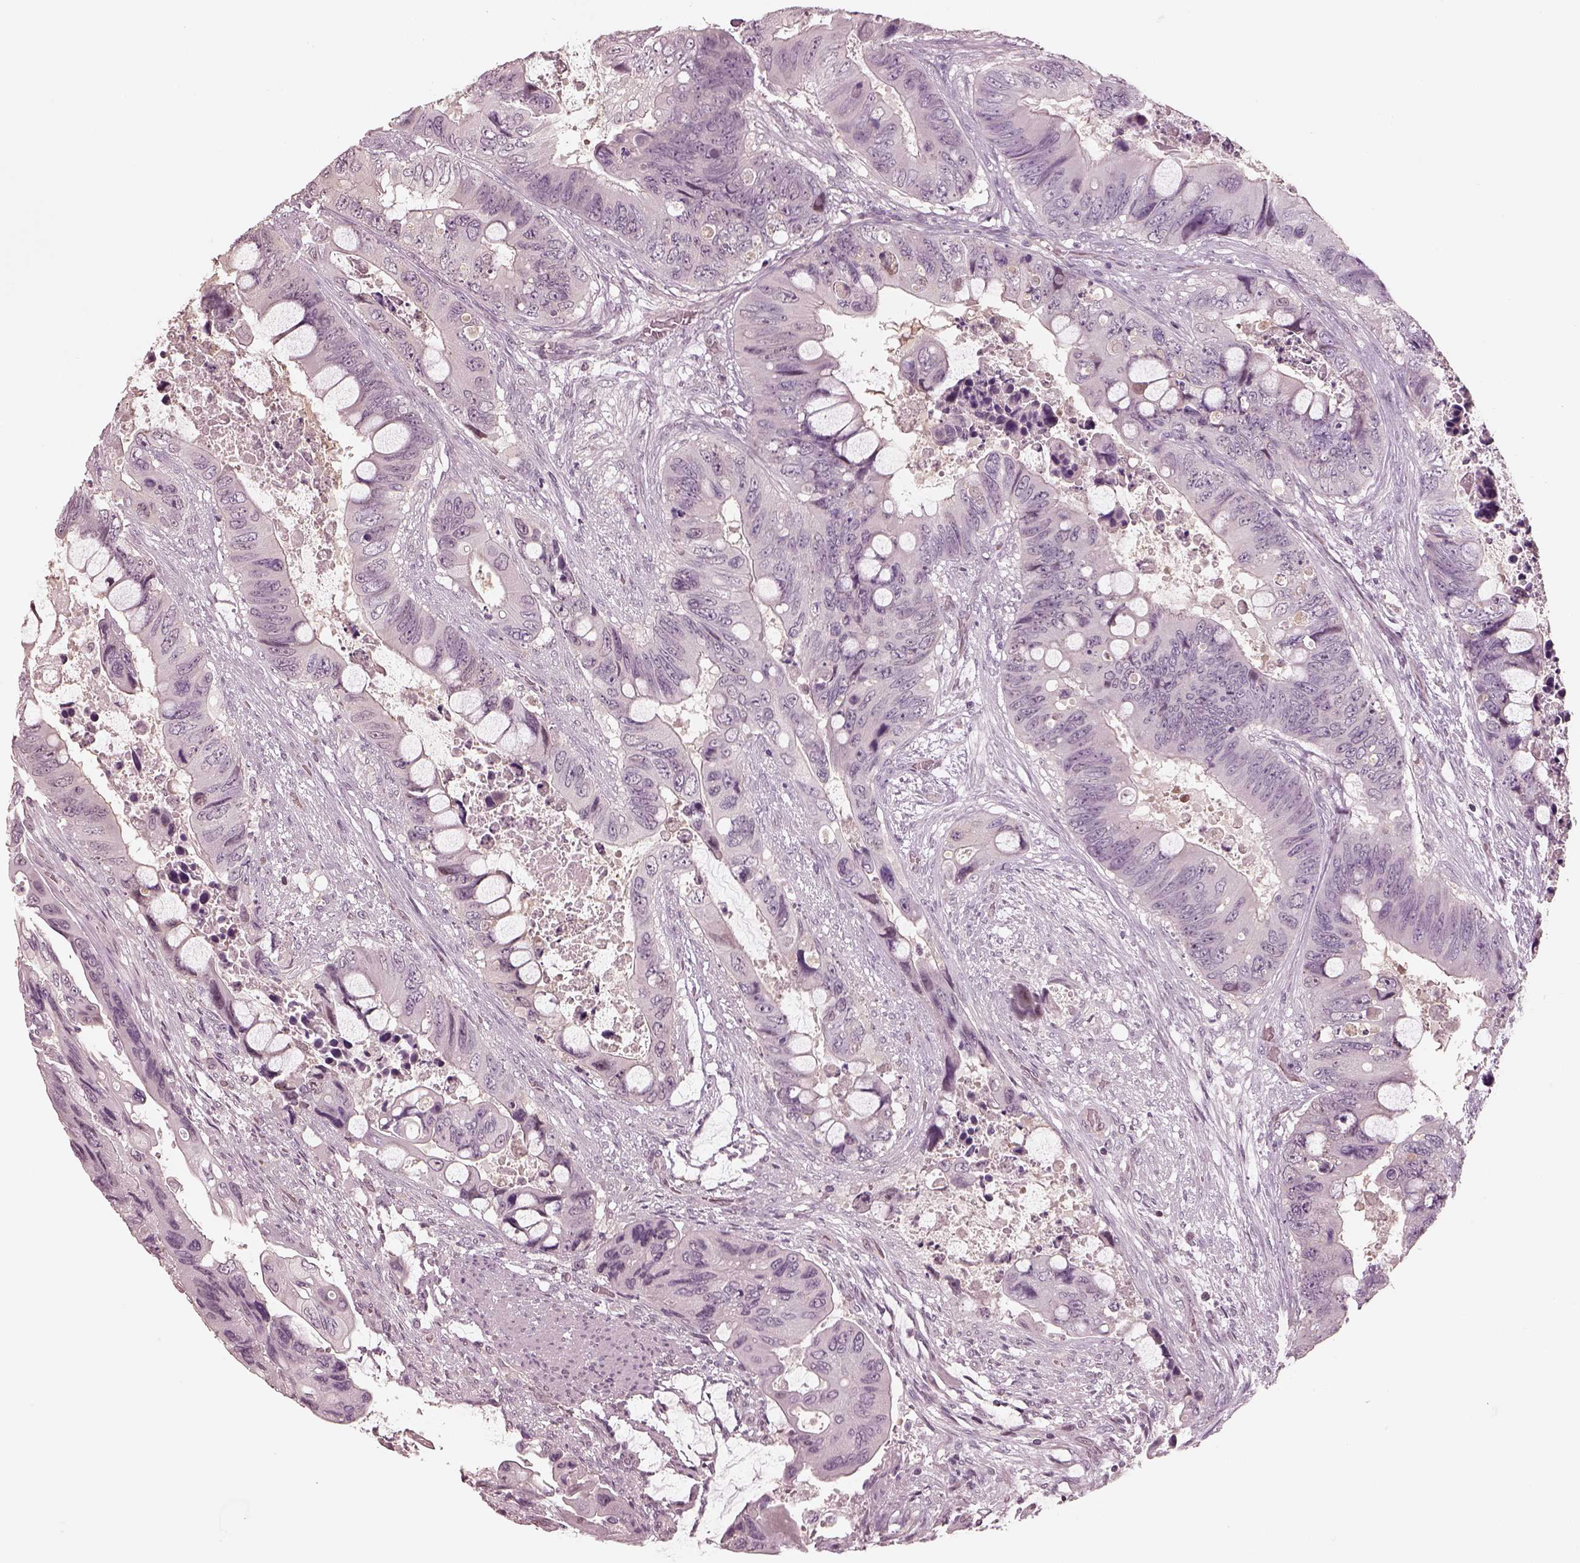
{"staining": {"intensity": "negative", "quantity": "none", "location": "none"}, "tissue": "colorectal cancer", "cell_type": "Tumor cells", "image_type": "cancer", "snomed": [{"axis": "morphology", "description": "Adenocarcinoma, NOS"}, {"axis": "topography", "description": "Rectum"}], "caption": "This is a photomicrograph of immunohistochemistry (IHC) staining of colorectal cancer, which shows no positivity in tumor cells.", "gene": "EGR4", "patient": {"sex": "male", "age": 63}}